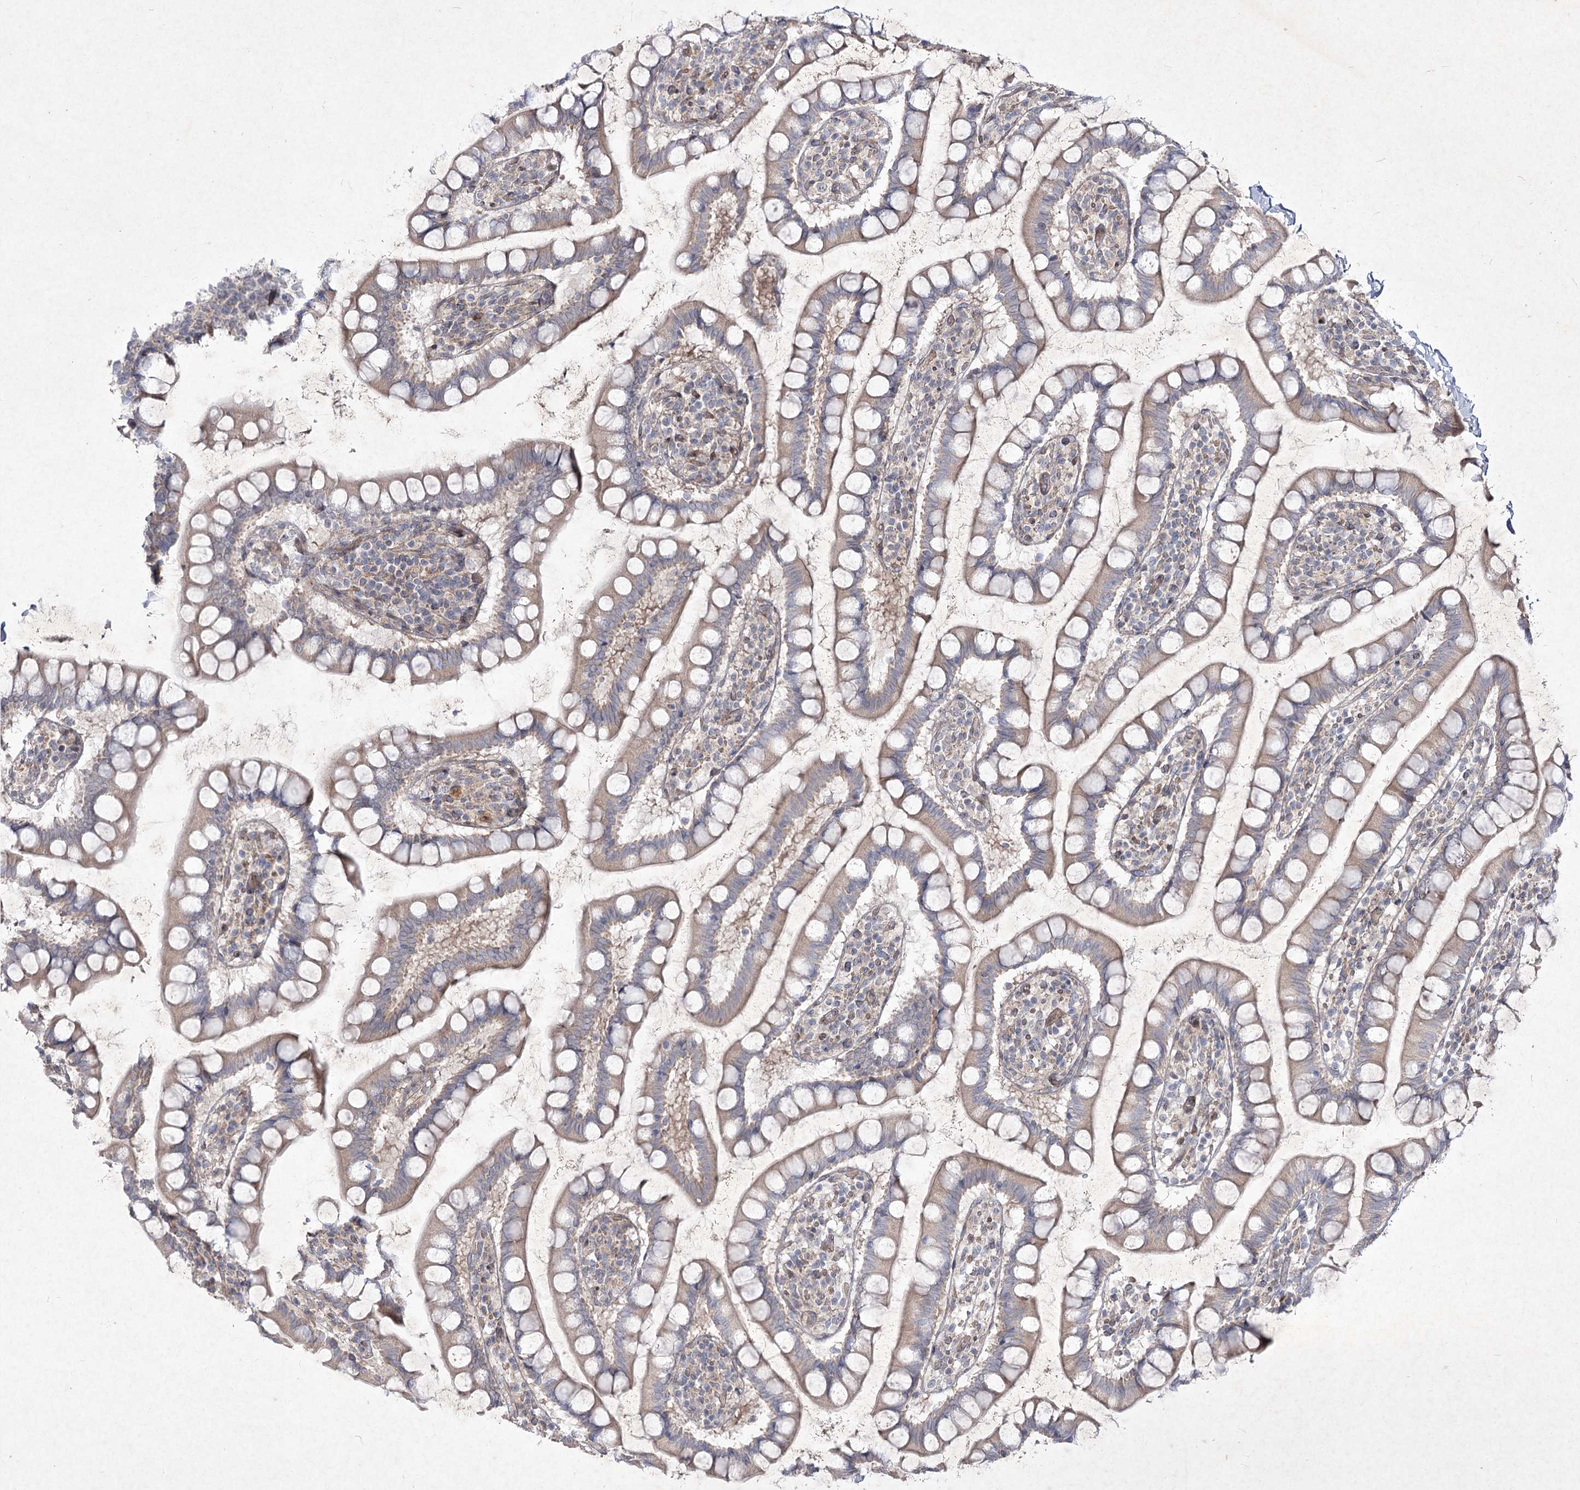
{"staining": {"intensity": "weak", "quantity": ">75%", "location": "cytoplasmic/membranous"}, "tissue": "small intestine", "cell_type": "Glandular cells", "image_type": "normal", "snomed": [{"axis": "morphology", "description": "Normal tissue, NOS"}, {"axis": "topography", "description": "Small intestine"}], "caption": "Unremarkable small intestine displays weak cytoplasmic/membranous expression in approximately >75% of glandular cells.", "gene": "CIB2", "patient": {"sex": "female", "age": 84}}